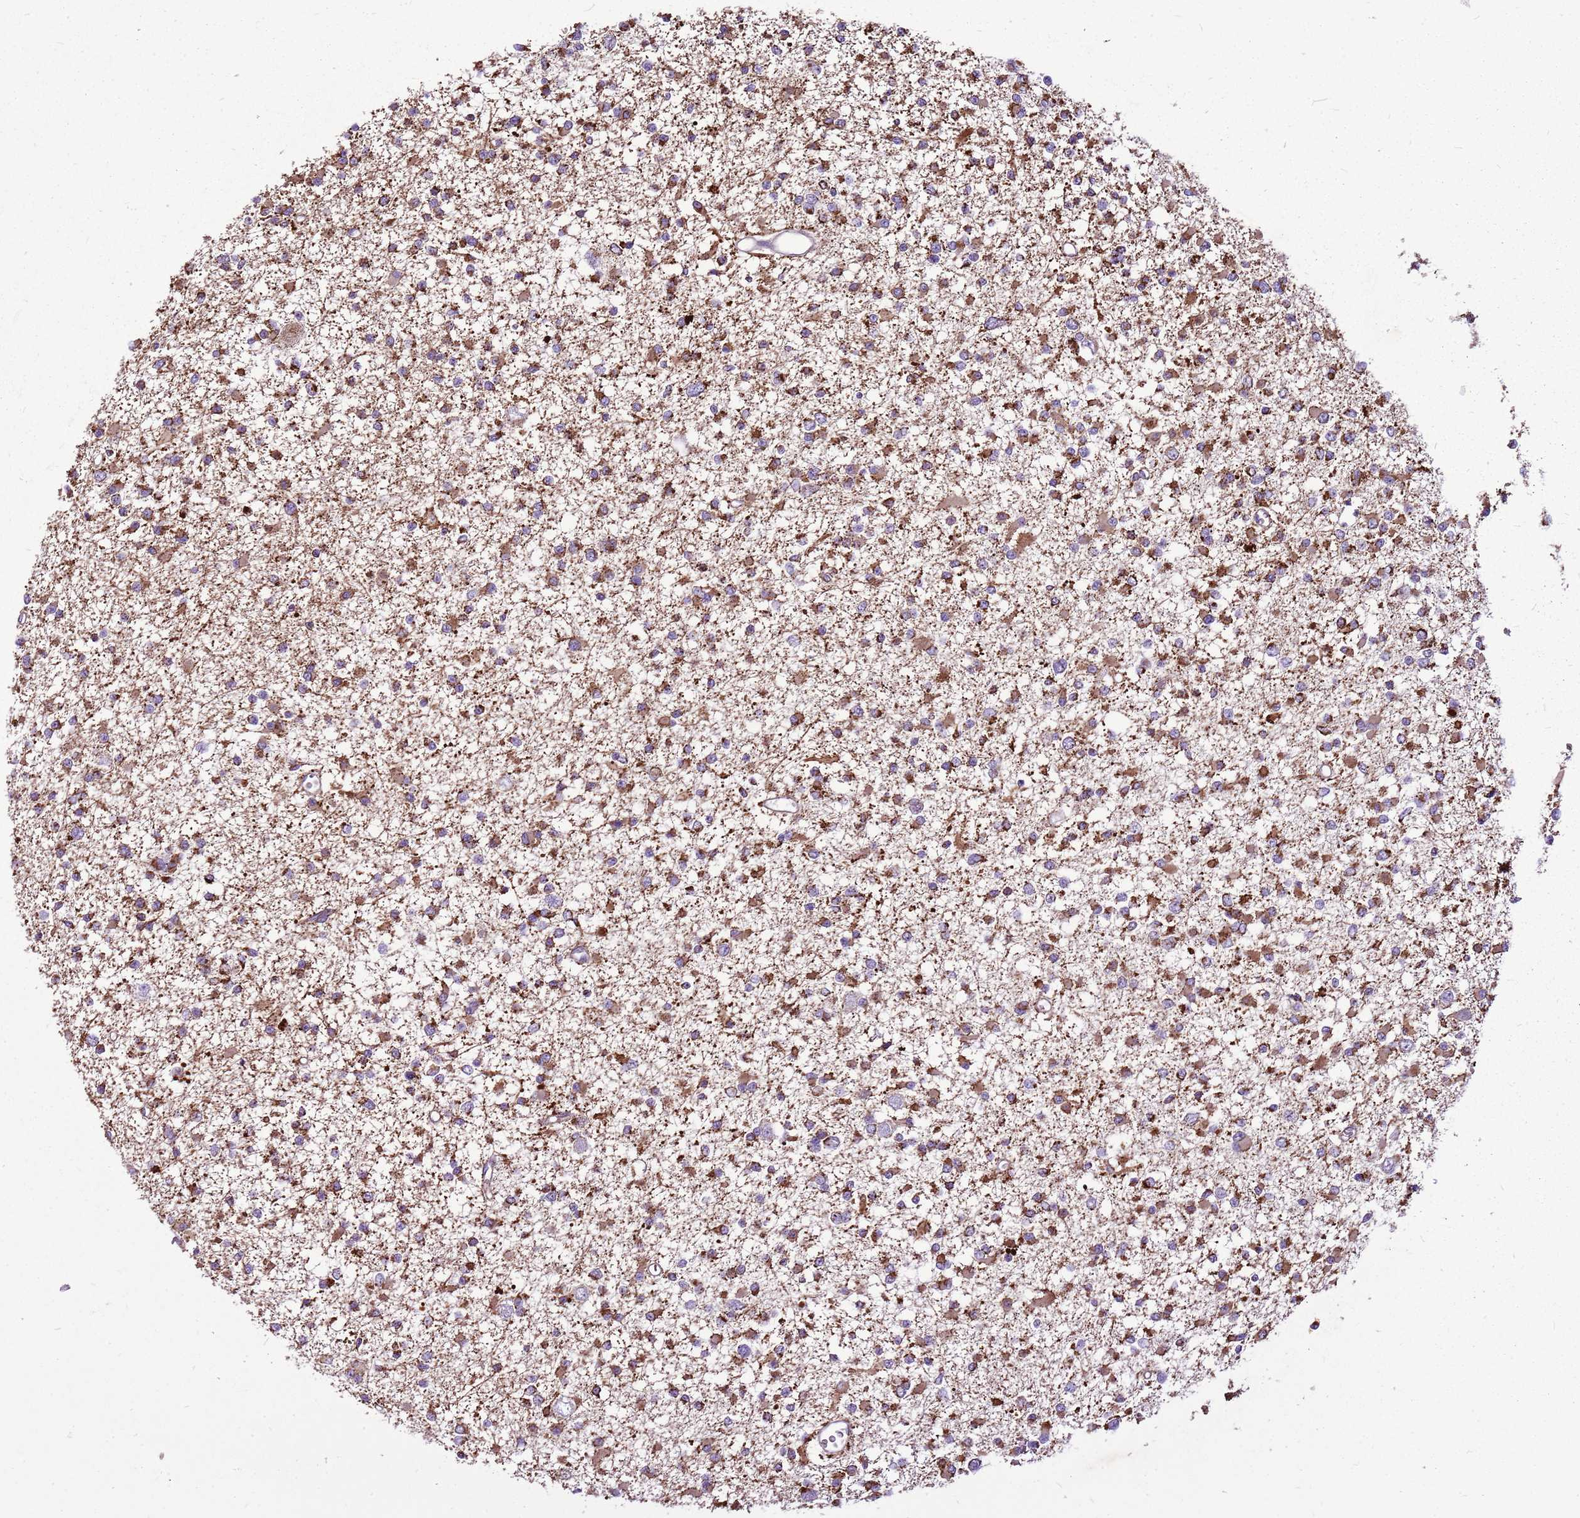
{"staining": {"intensity": "moderate", "quantity": ">75%", "location": "cytoplasmic/membranous"}, "tissue": "glioma", "cell_type": "Tumor cells", "image_type": "cancer", "snomed": [{"axis": "morphology", "description": "Glioma, malignant, Low grade"}, {"axis": "topography", "description": "Brain"}], "caption": "Approximately >75% of tumor cells in human glioma display moderate cytoplasmic/membranous protein positivity as visualized by brown immunohistochemical staining.", "gene": "GCDH", "patient": {"sex": "female", "age": 22}}